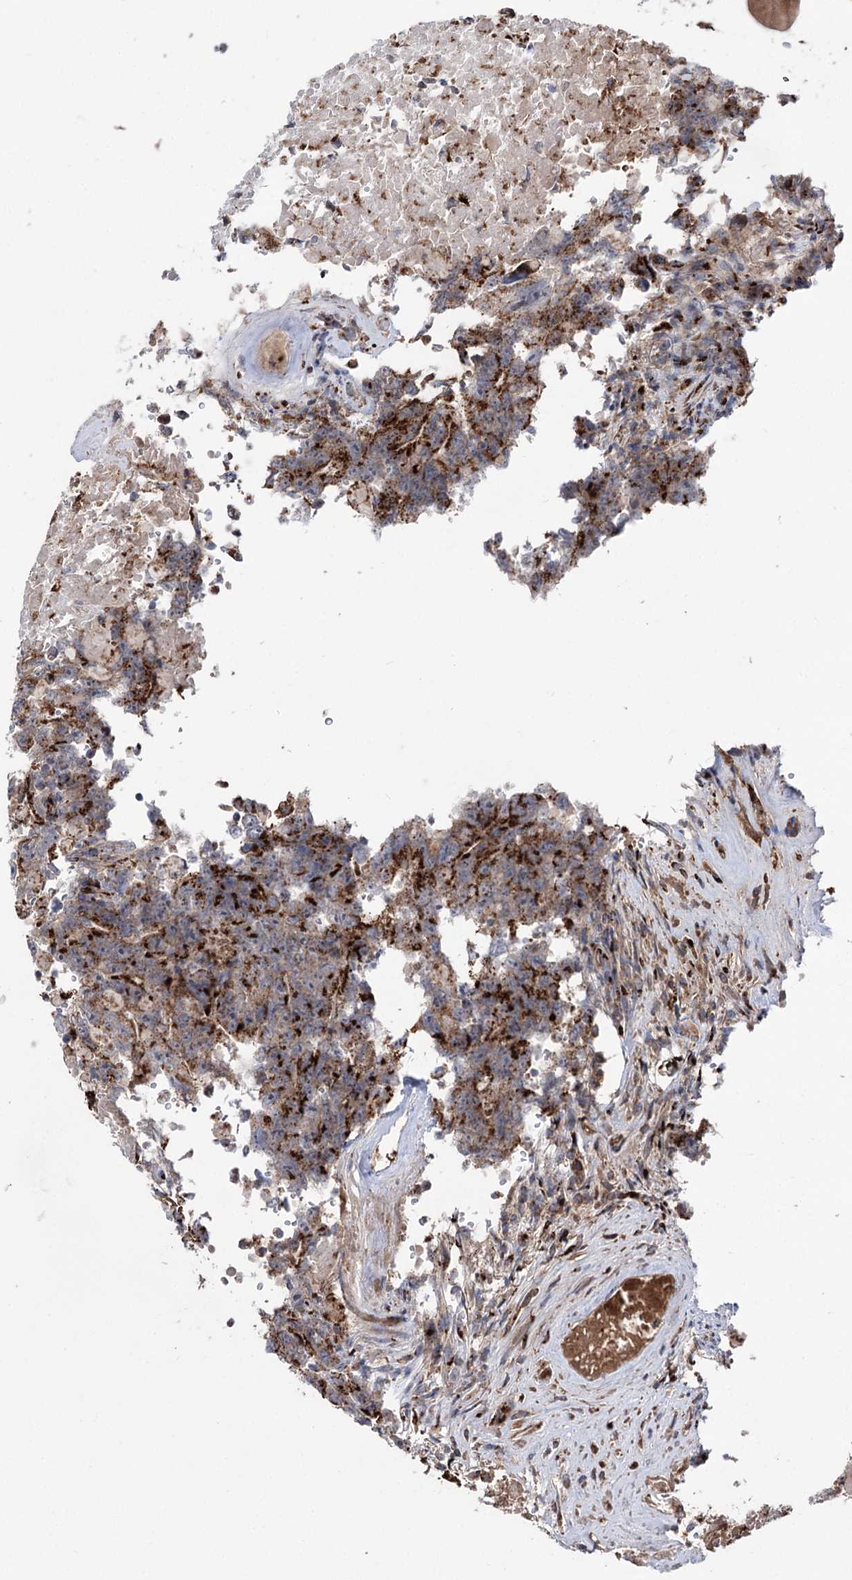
{"staining": {"intensity": "strong", "quantity": ">75%", "location": "cytoplasmic/membranous"}, "tissue": "testis cancer", "cell_type": "Tumor cells", "image_type": "cancer", "snomed": [{"axis": "morphology", "description": "Carcinoma, Embryonal, NOS"}, {"axis": "topography", "description": "Testis"}], "caption": "Protein expression analysis of human embryonal carcinoma (testis) reveals strong cytoplasmic/membranous staining in approximately >75% of tumor cells. The protein of interest is shown in brown color, while the nuclei are stained blue.", "gene": "ARHGAP20", "patient": {"sex": "male", "age": 26}}